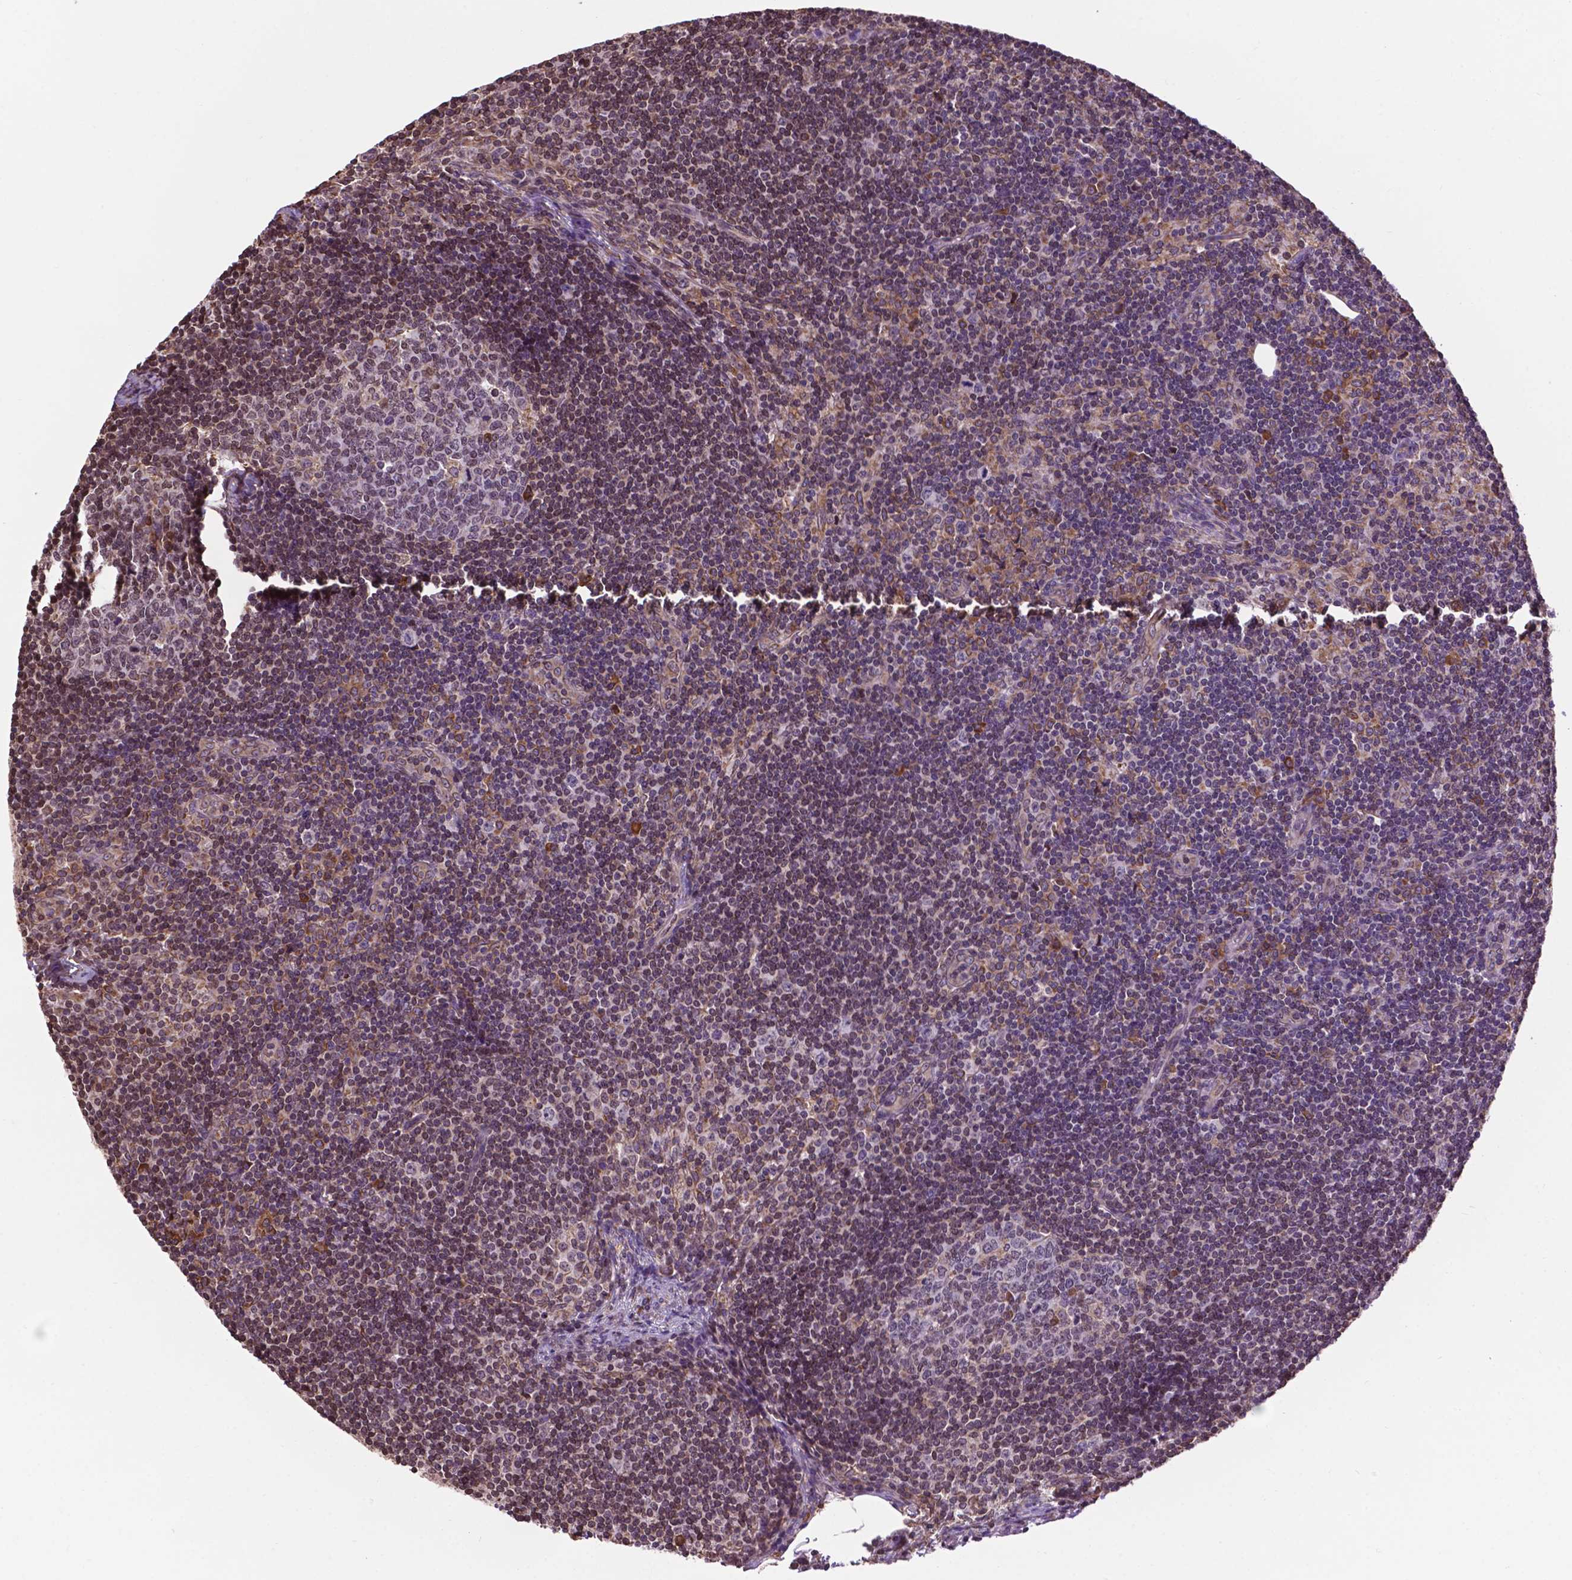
{"staining": {"intensity": "weak", "quantity": "<25%", "location": "cytoplasmic/membranous"}, "tissue": "lymph node", "cell_type": "Germinal center cells", "image_type": "normal", "snomed": [{"axis": "morphology", "description": "Normal tissue, NOS"}, {"axis": "topography", "description": "Lymph node"}], "caption": "Immunohistochemistry micrograph of benign lymph node stained for a protein (brown), which displays no expression in germinal center cells.", "gene": "GANAB", "patient": {"sex": "female", "age": 41}}